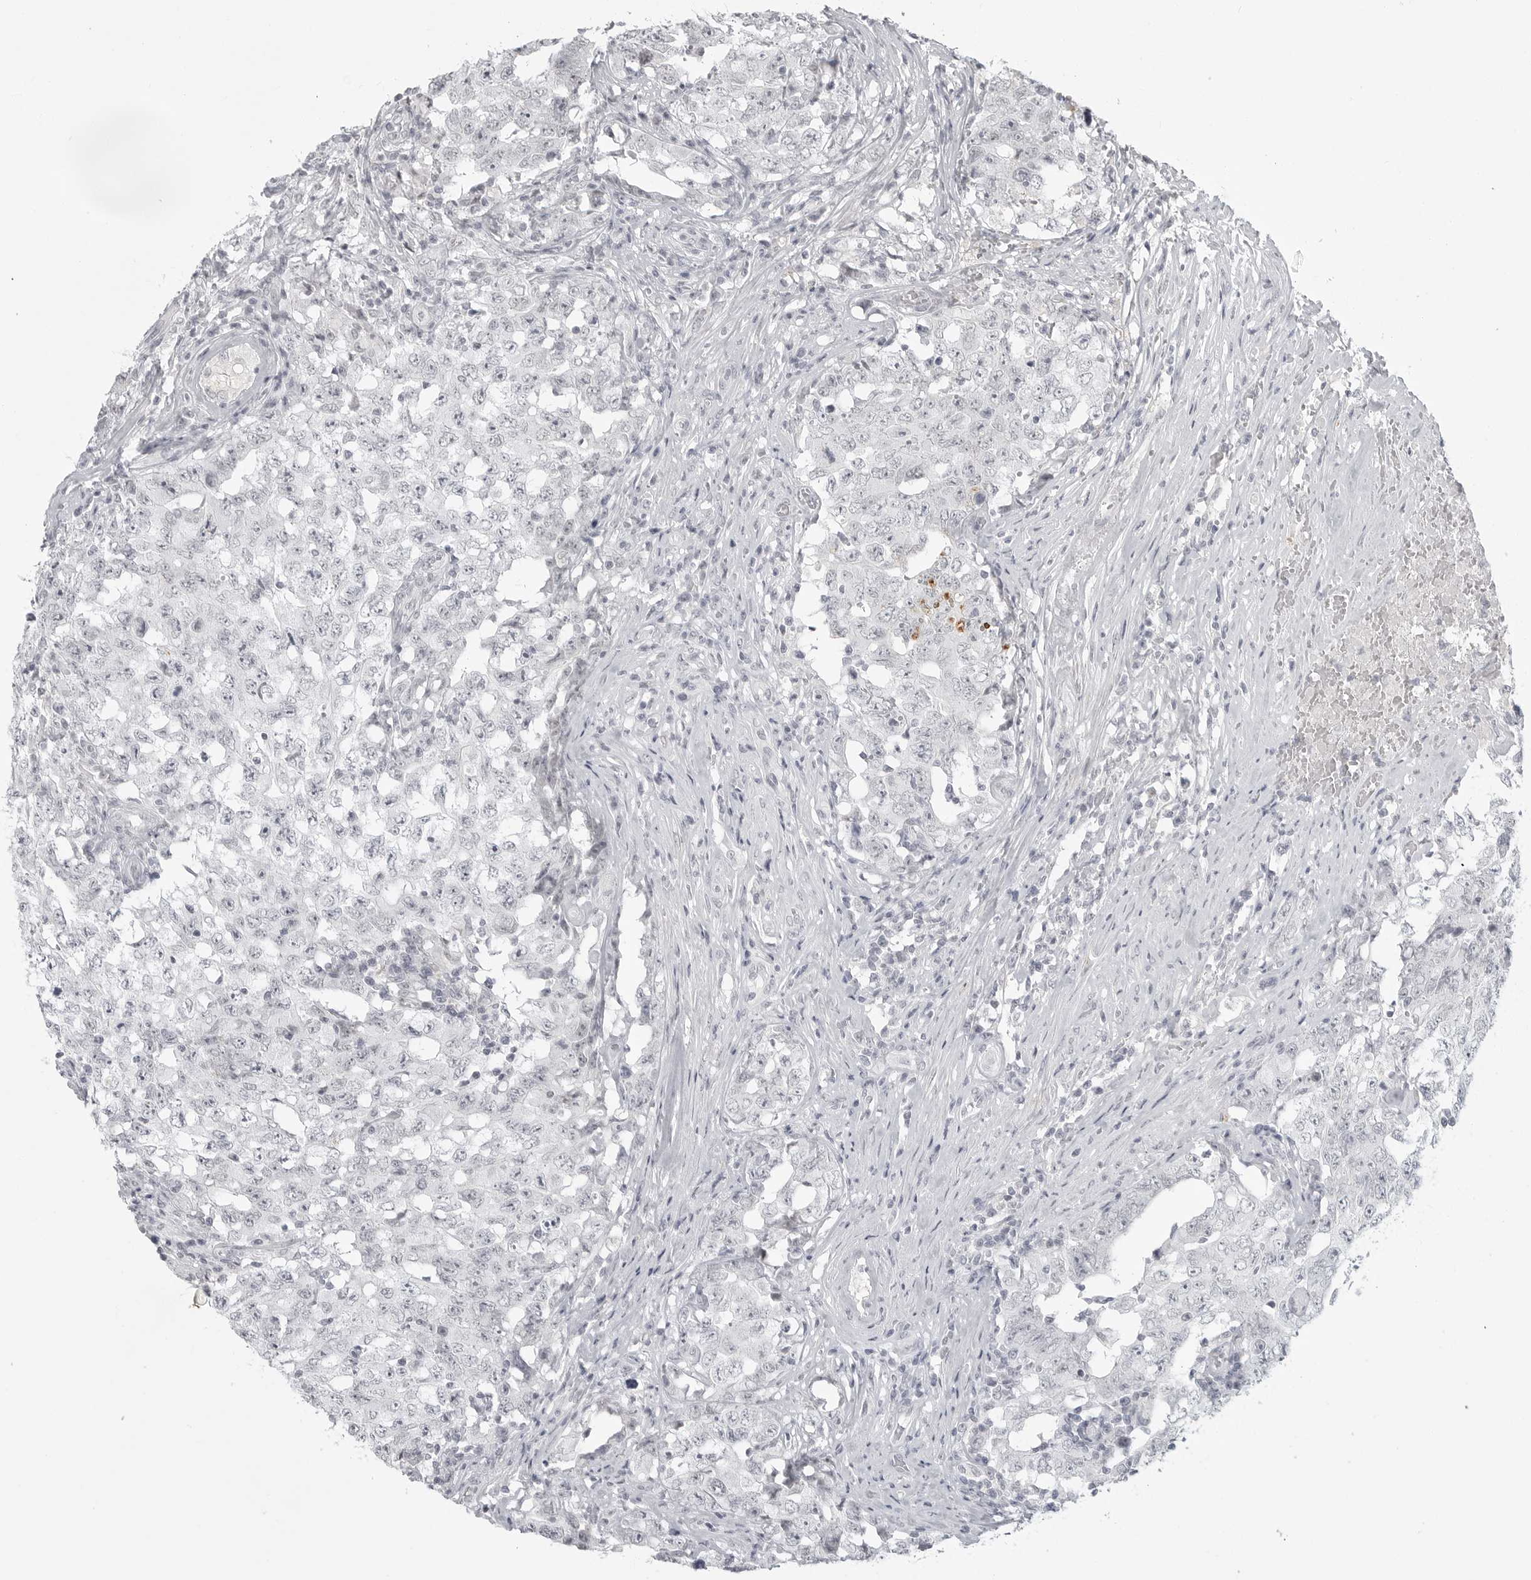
{"staining": {"intensity": "negative", "quantity": "none", "location": "none"}, "tissue": "testis cancer", "cell_type": "Tumor cells", "image_type": "cancer", "snomed": [{"axis": "morphology", "description": "Carcinoma, Embryonal, NOS"}, {"axis": "topography", "description": "Testis"}], "caption": "Immunohistochemistry (IHC) photomicrograph of neoplastic tissue: testis cancer stained with DAB shows no significant protein positivity in tumor cells.", "gene": "TCTN3", "patient": {"sex": "male", "age": 26}}